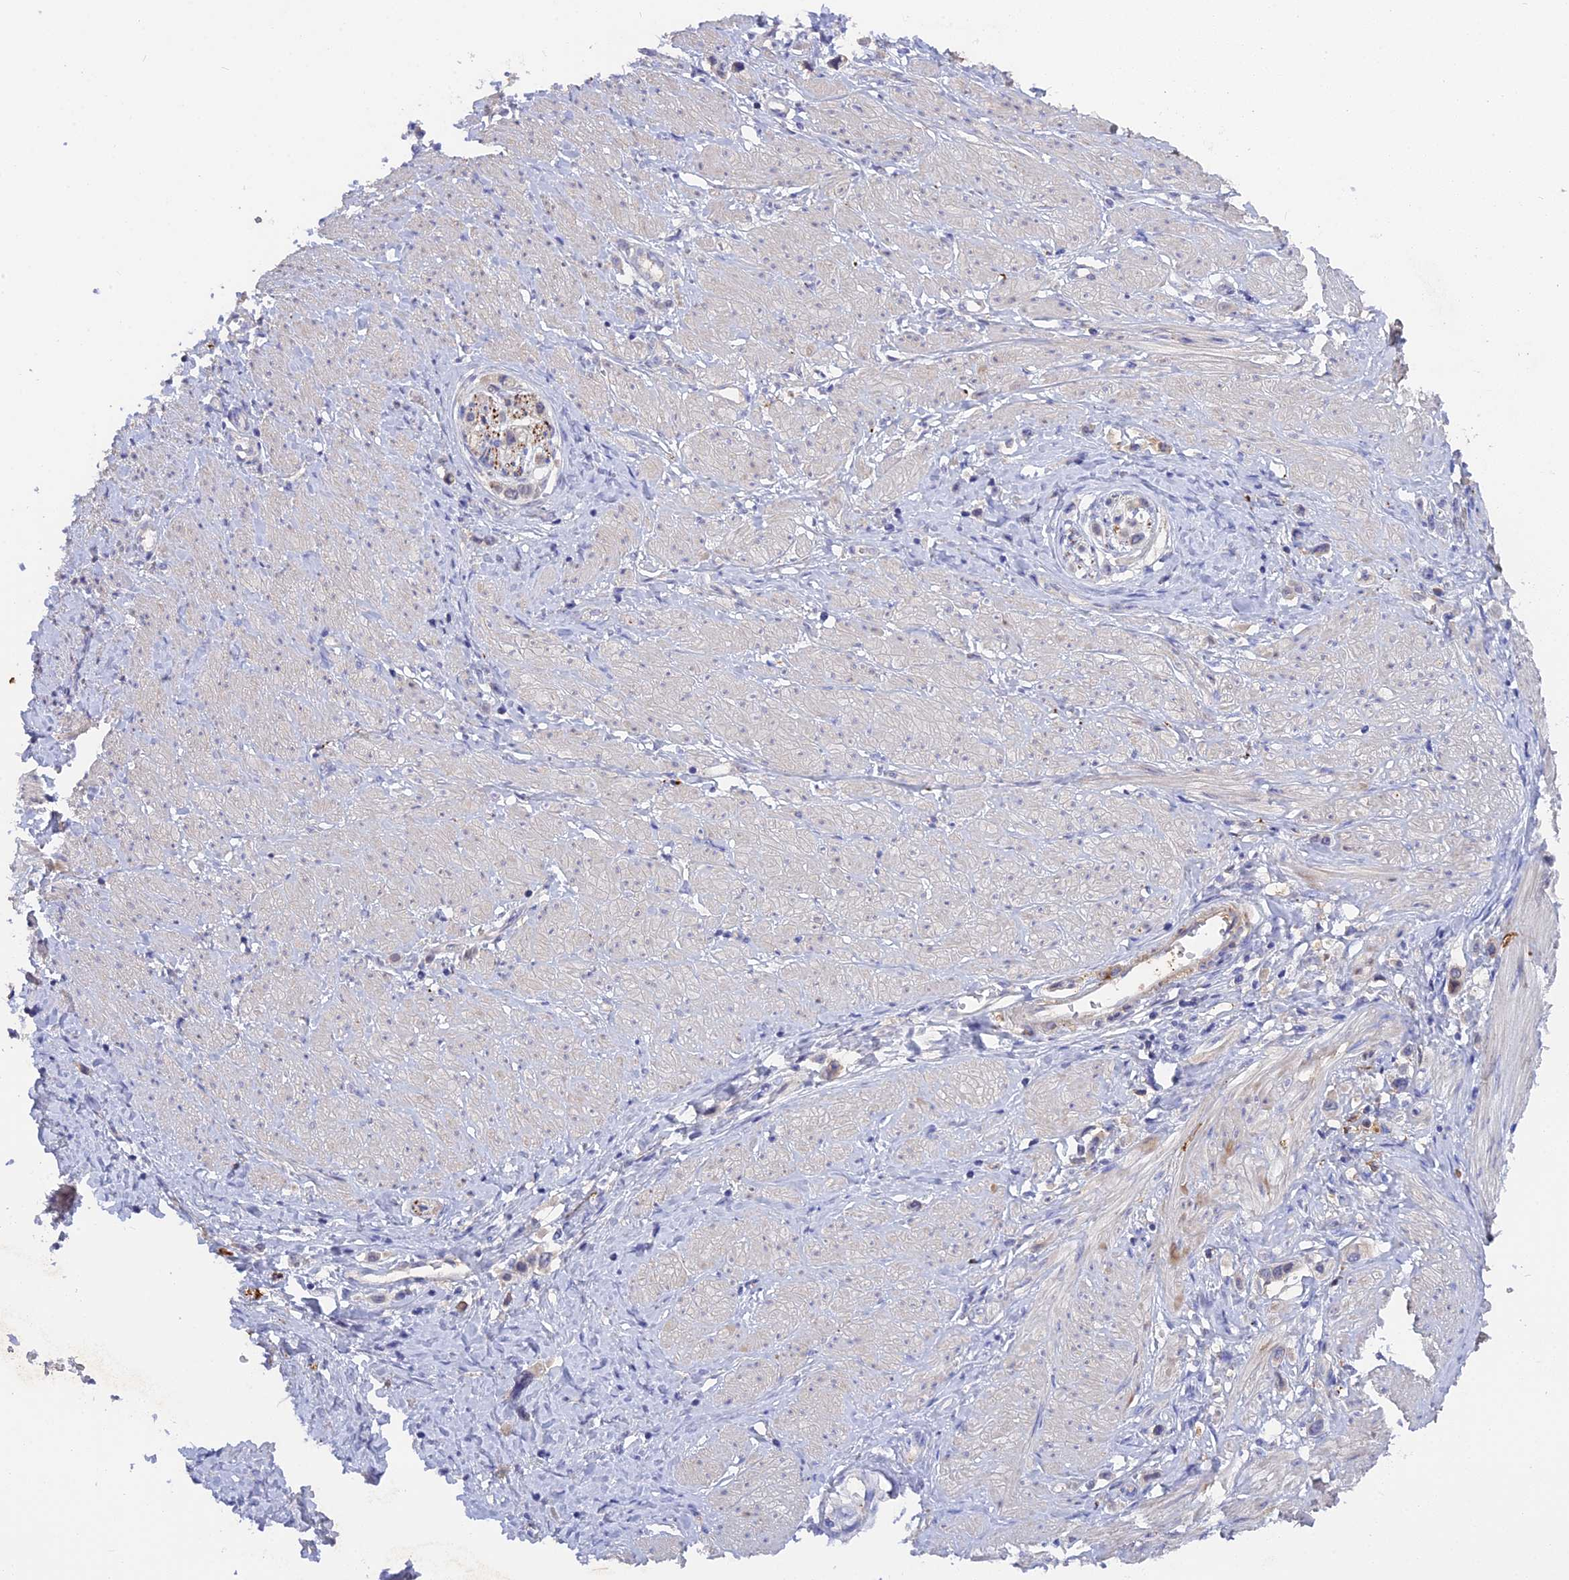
{"staining": {"intensity": "negative", "quantity": "none", "location": "none"}, "tissue": "stomach cancer", "cell_type": "Tumor cells", "image_type": "cancer", "snomed": [{"axis": "morphology", "description": "Adenocarcinoma, NOS"}, {"axis": "topography", "description": "Stomach"}], "caption": "The immunohistochemistry (IHC) image has no significant expression in tumor cells of adenocarcinoma (stomach) tissue.", "gene": "PZP", "patient": {"sex": "female", "age": 65}}